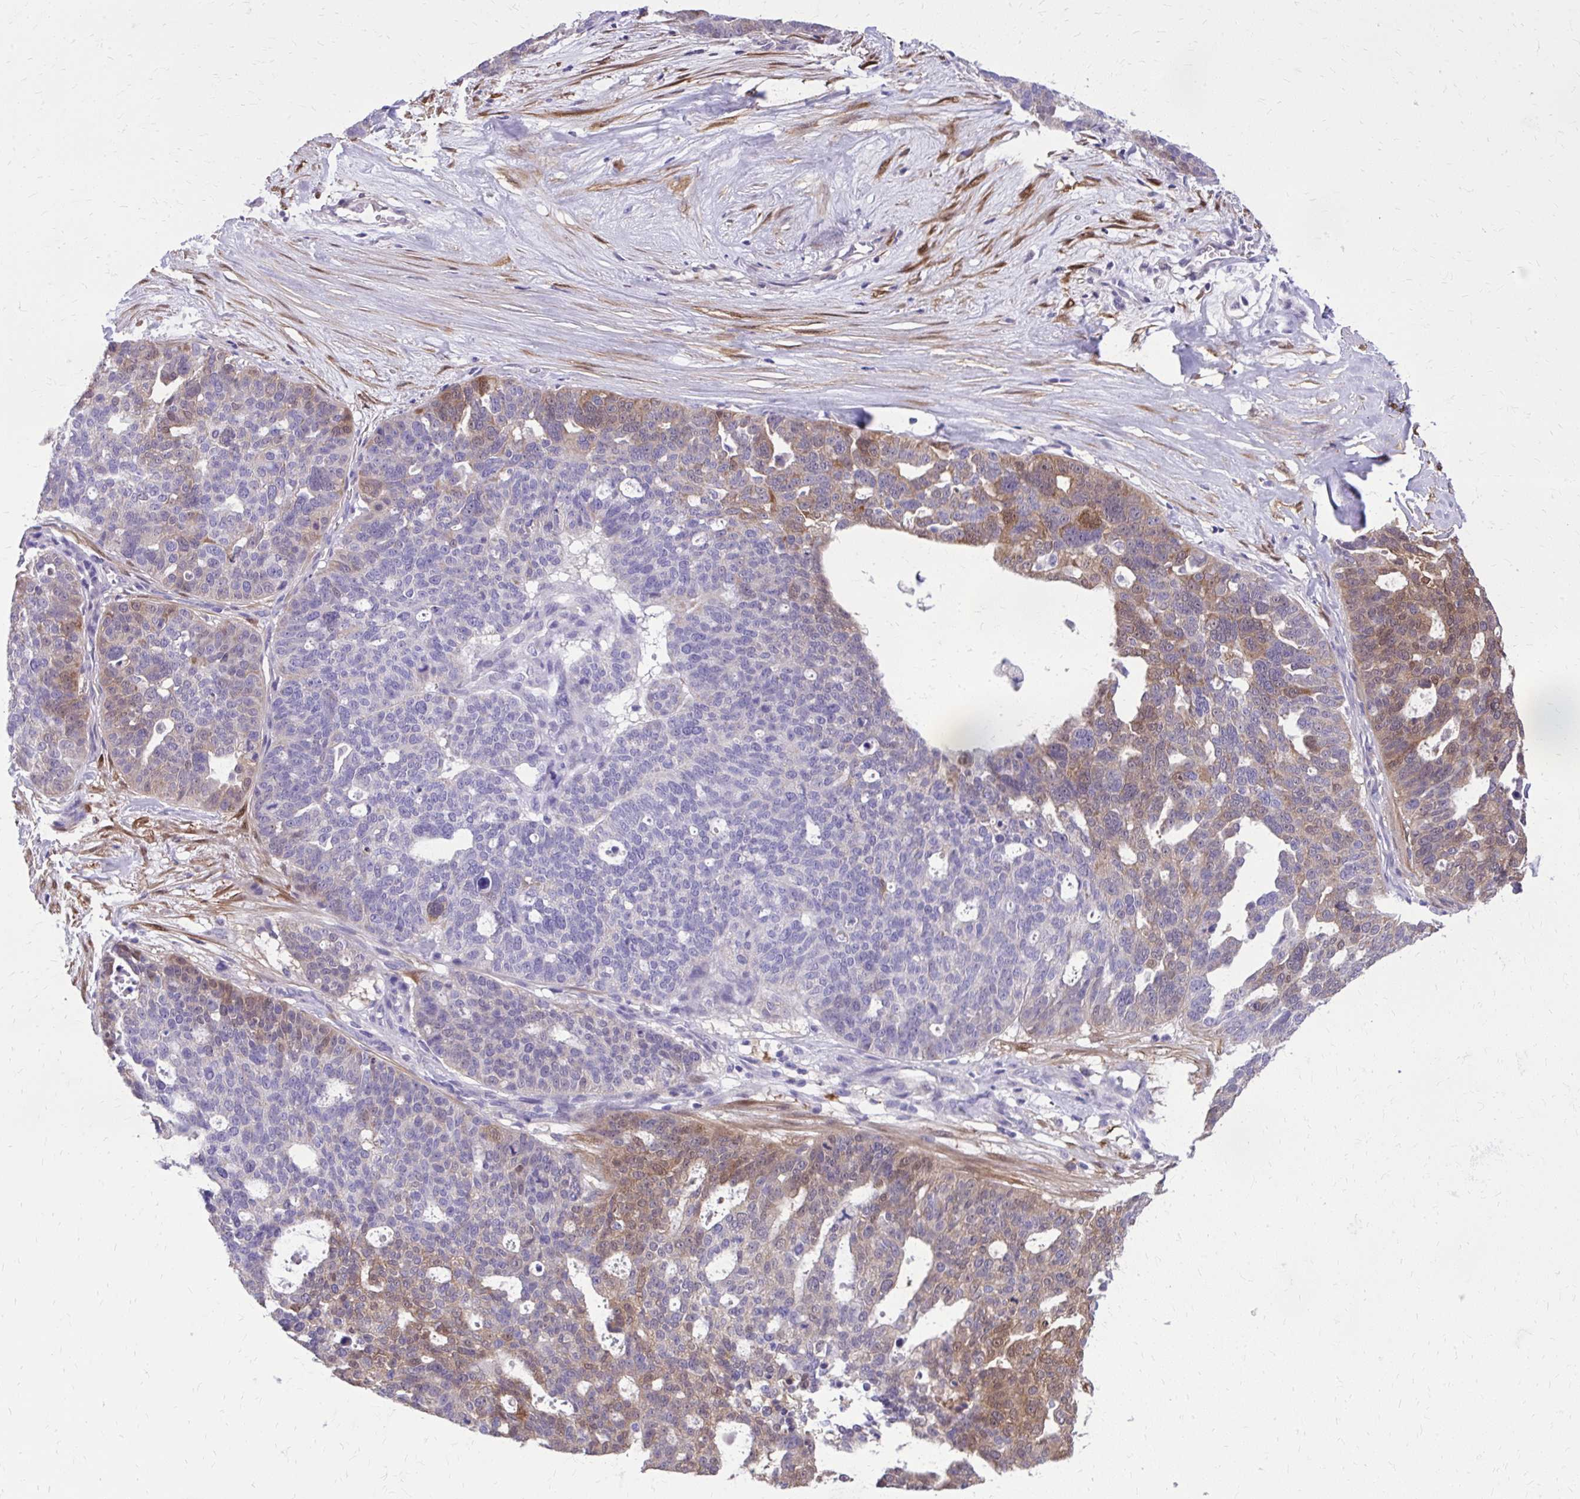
{"staining": {"intensity": "moderate", "quantity": "25%-75%", "location": "cytoplasmic/membranous"}, "tissue": "ovarian cancer", "cell_type": "Tumor cells", "image_type": "cancer", "snomed": [{"axis": "morphology", "description": "Cystadenocarcinoma, serous, NOS"}, {"axis": "topography", "description": "Ovary"}], "caption": "Protein analysis of ovarian cancer (serous cystadenocarcinoma) tissue shows moderate cytoplasmic/membranous expression in approximately 25%-75% of tumor cells.", "gene": "NNMT", "patient": {"sex": "female", "age": 59}}